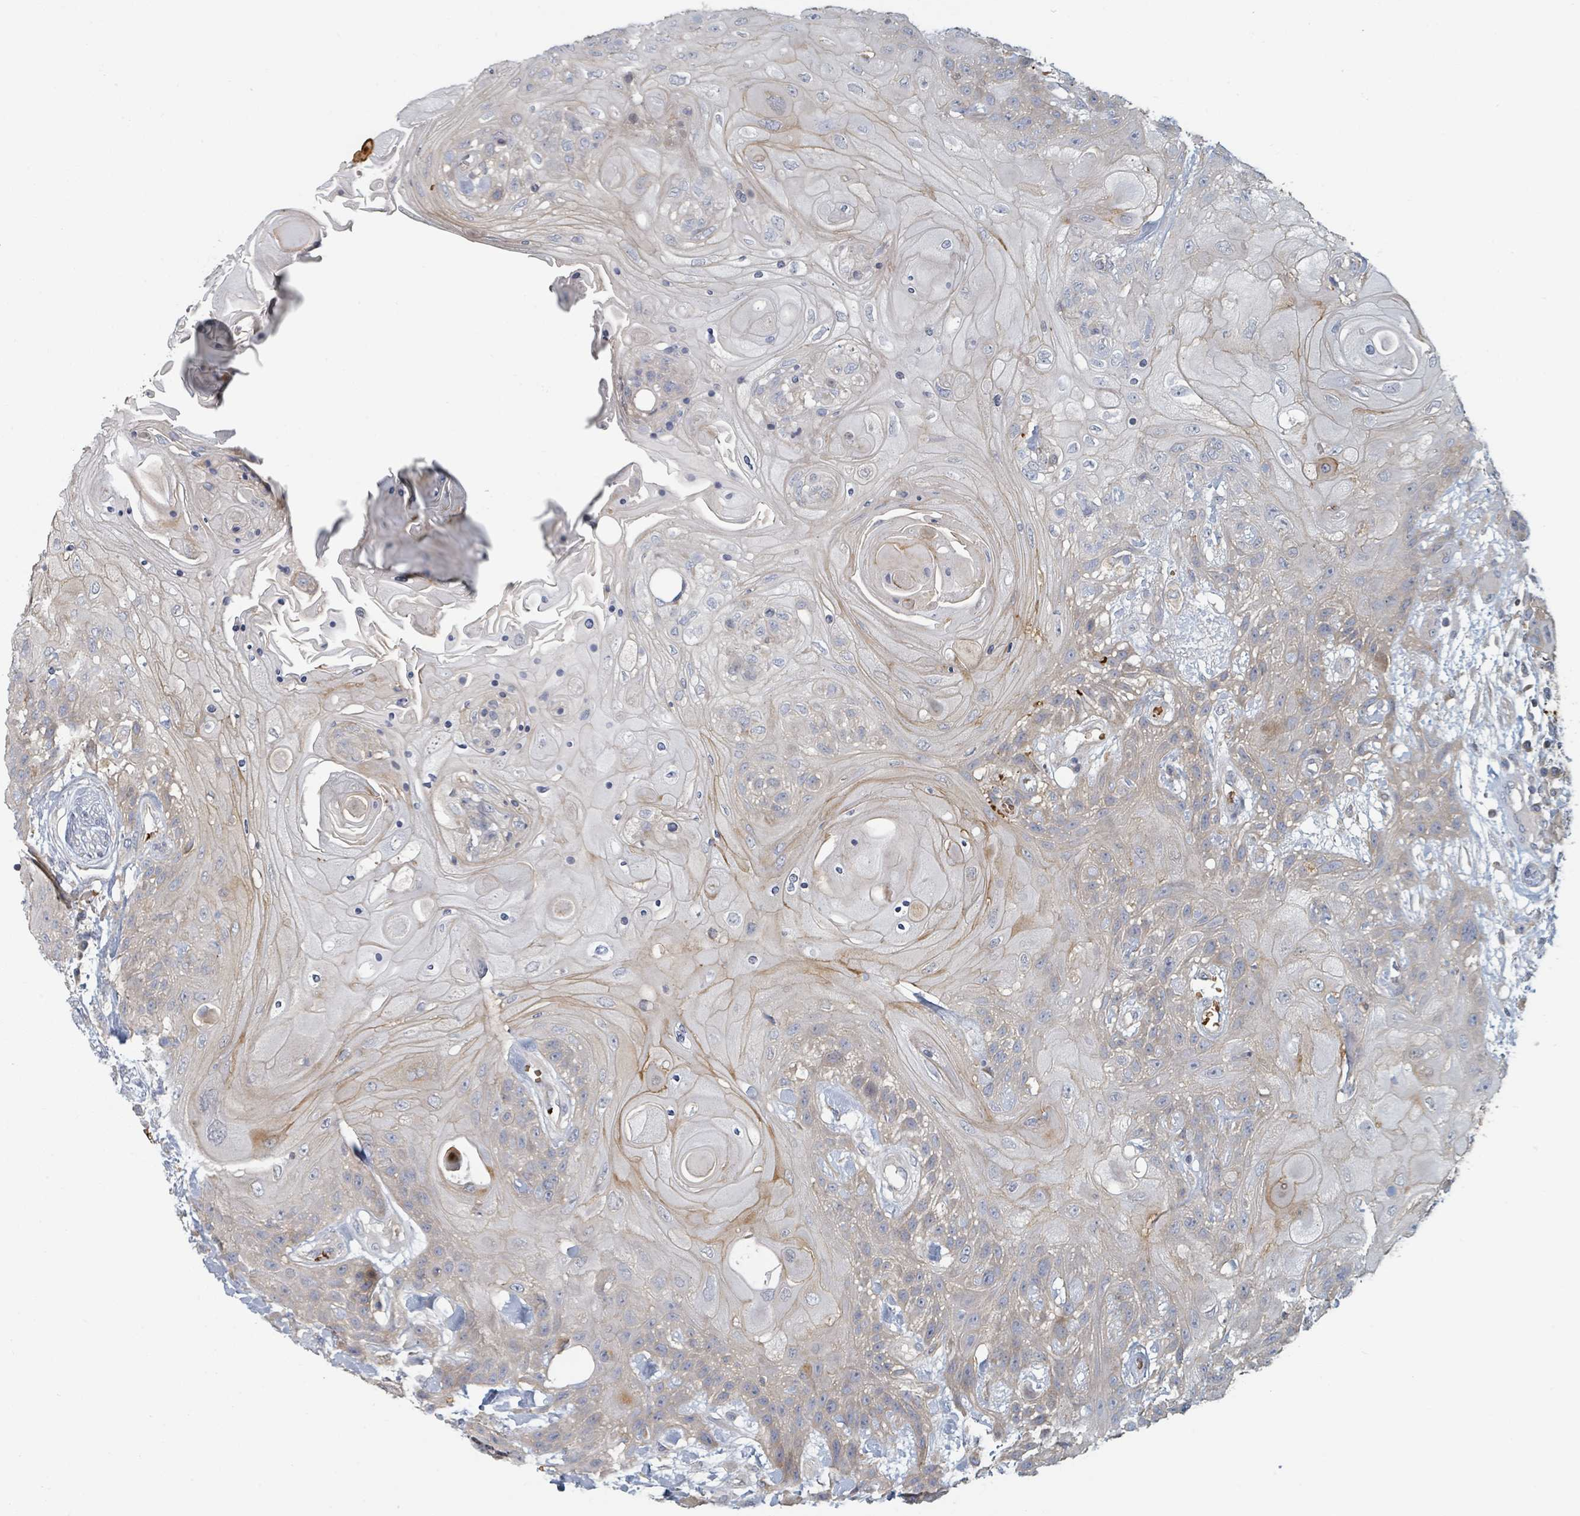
{"staining": {"intensity": "negative", "quantity": "none", "location": "none"}, "tissue": "head and neck cancer", "cell_type": "Tumor cells", "image_type": "cancer", "snomed": [{"axis": "morphology", "description": "Squamous cell carcinoma, NOS"}, {"axis": "topography", "description": "Head-Neck"}], "caption": "Tumor cells show no significant protein staining in head and neck cancer (squamous cell carcinoma).", "gene": "TRPC4AP", "patient": {"sex": "female", "age": 43}}